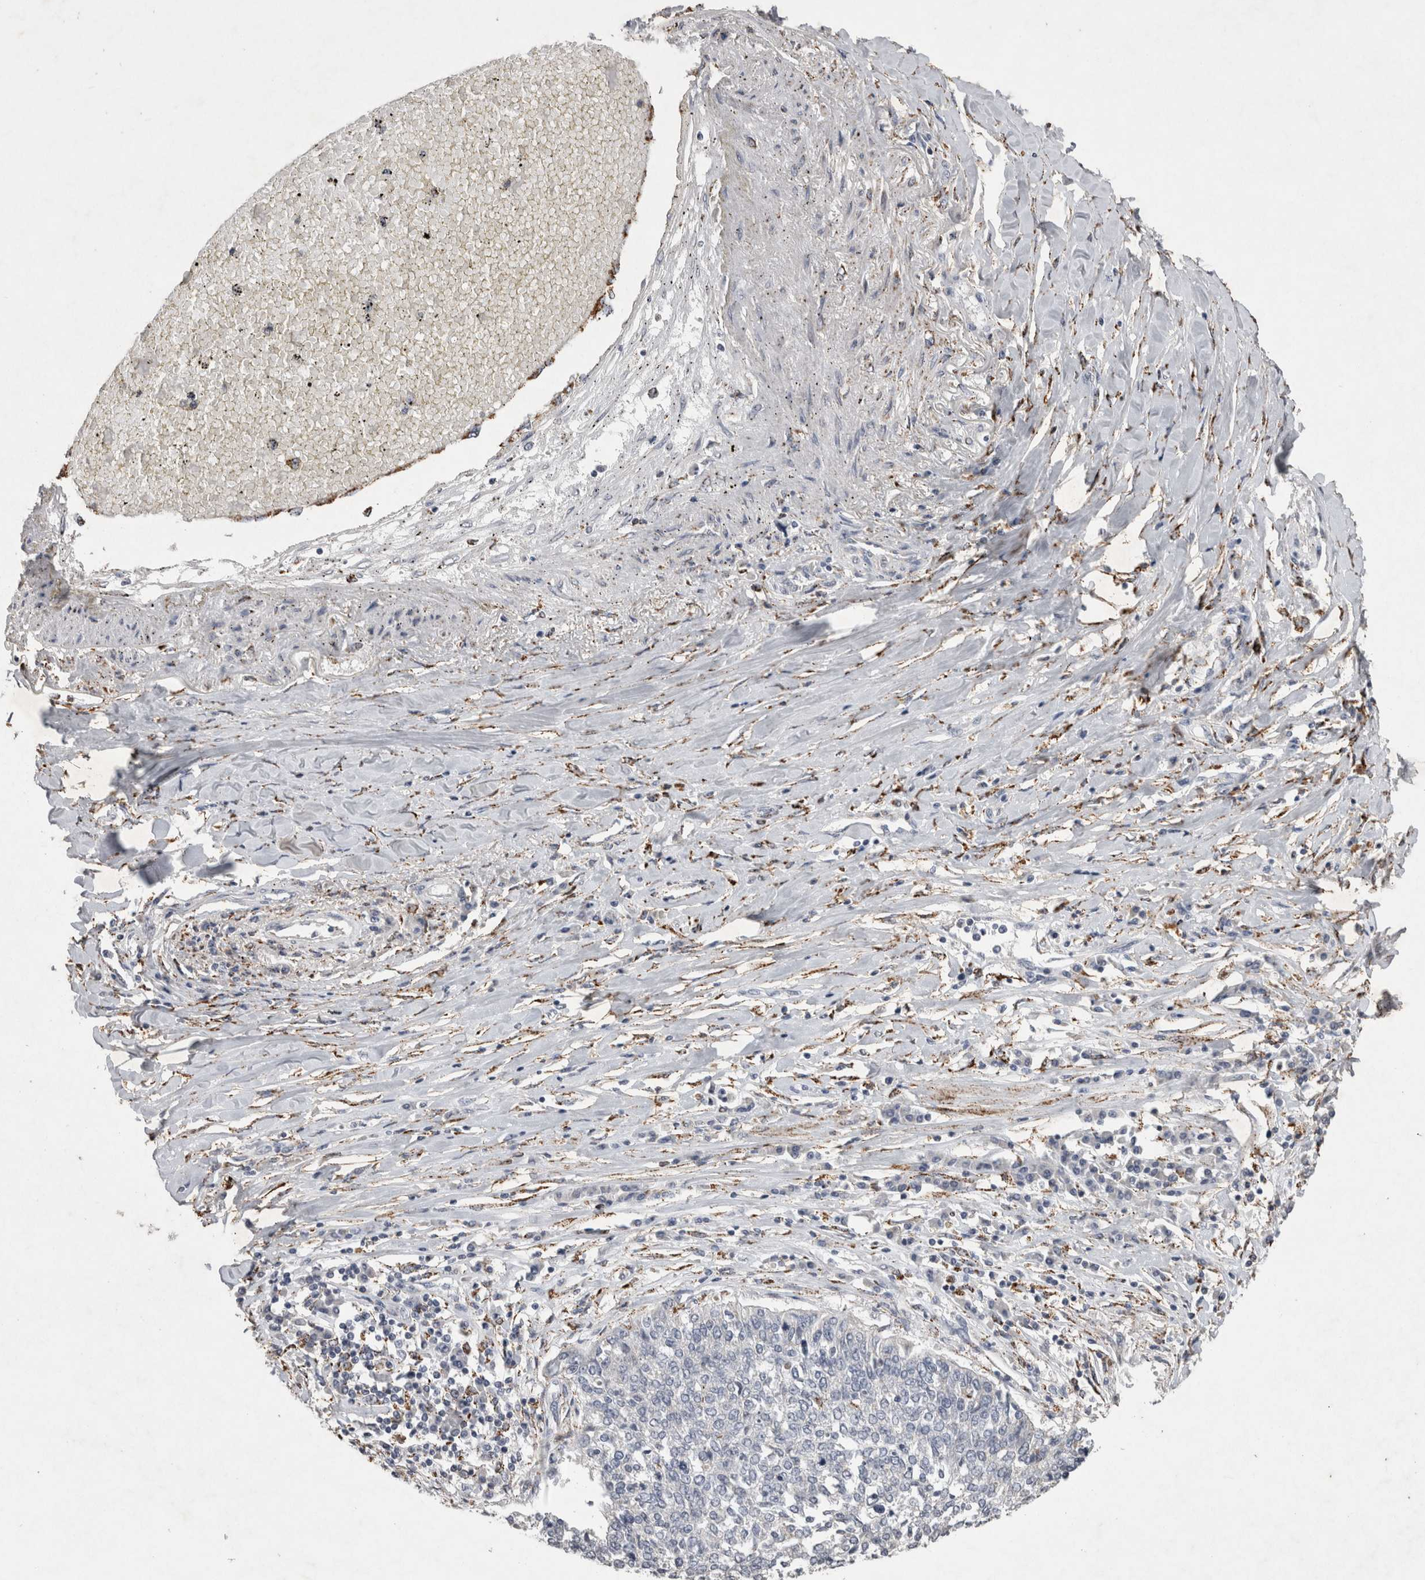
{"staining": {"intensity": "negative", "quantity": "none", "location": "none"}, "tissue": "lung cancer", "cell_type": "Tumor cells", "image_type": "cancer", "snomed": [{"axis": "morphology", "description": "Normal tissue, NOS"}, {"axis": "morphology", "description": "Squamous cell carcinoma, NOS"}, {"axis": "topography", "description": "Cartilage tissue"}, {"axis": "topography", "description": "Bronchus"}, {"axis": "topography", "description": "Lung"}, {"axis": "topography", "description": "Peripheral nerve tissue"}], "caption": "Lung squamous cell carcinoma stained for a protein using immunohistochemistry demonstrates no staining tumor cells.", "gene": "DKK3", "patient": {"sex": "female", "age": 49}}